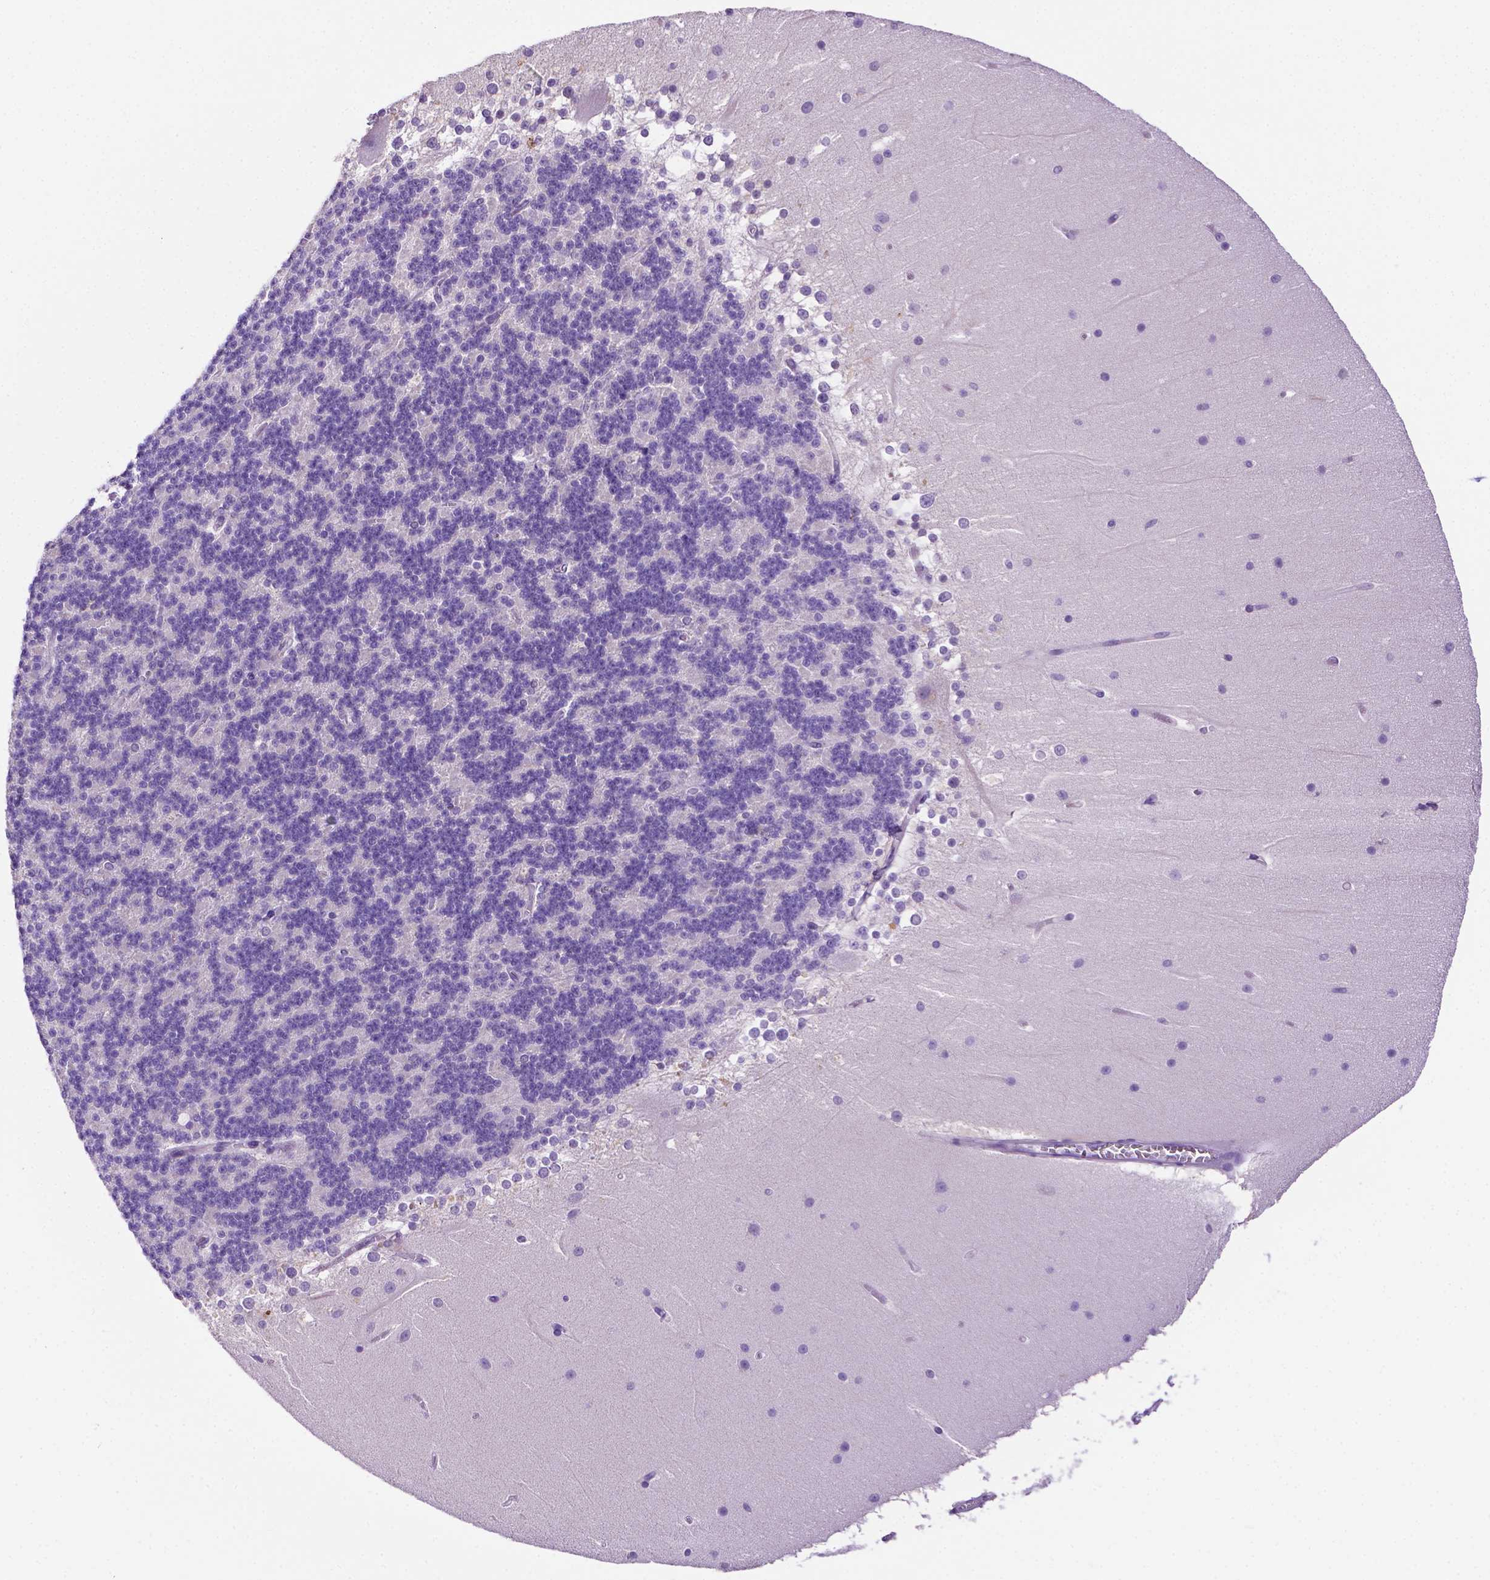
{"staining": {"intensity": "negative", "quantity": "none", "location": "none"}, "tissue": "cerebellum", "cell_type": "Cells in granular layer", "image_type": "normal", "snomed": [{"axis": "morphology", "description": "Normal tissue, NOS"}, {"axis": "topography", "description": "Cerebellum"}], "caption": "A high-resolution histopathology image shows IHC staining of unremarkable cerebellum, which exhibits no significant expression in cells in granular layer. The staining was performed using DAB (3,3'-diaminobenzidine) to visualize the protein expression in brown, while the nuclei were stained in blue with hematoxylin (Magnification: 20x).", "gene": "MMP27", "patient": {"sex": "female", "age": 19}}